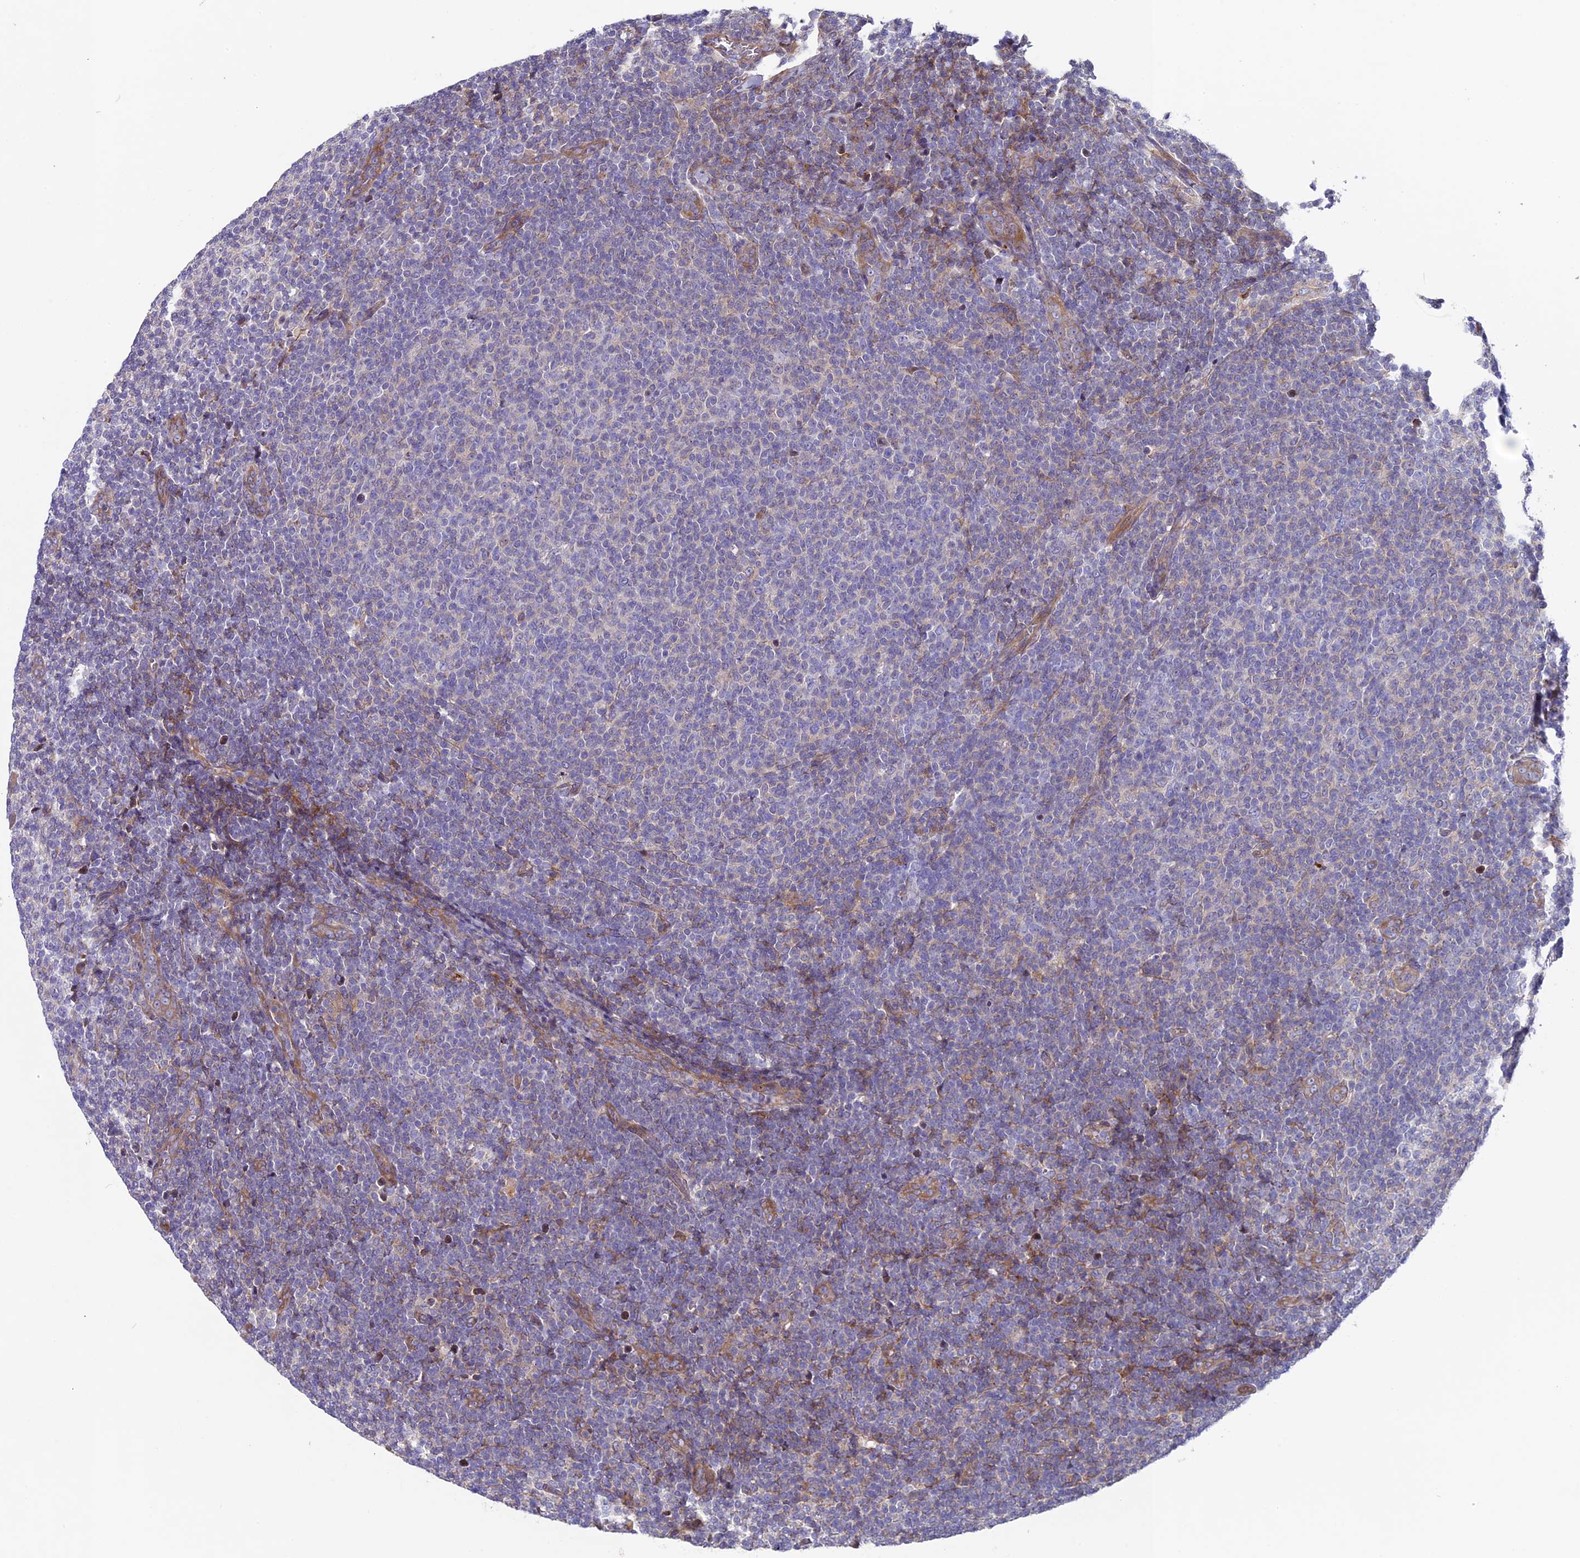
{"staining": {"intensity": "negative", "quantity": "none", "location": "none"}, "tissue": "lymphoma", "cell_type": "Tumor cells", "image_type": "cancer", "snomed": [{"axis": "morphology", "description": "Malignant lymphoma, non-Hodgkin's type, Low grade"}, {"axis": "topography", "description": "Lymph node"}], "caption": "Immunohistochemistry (IHC) histopathology image of neoplastic tissue: human lymphoma stained with DAB reveals no significant protein staining in tumor cells.", "gene": "PIGU", "patient": {"sex": "male", "age": 66}}